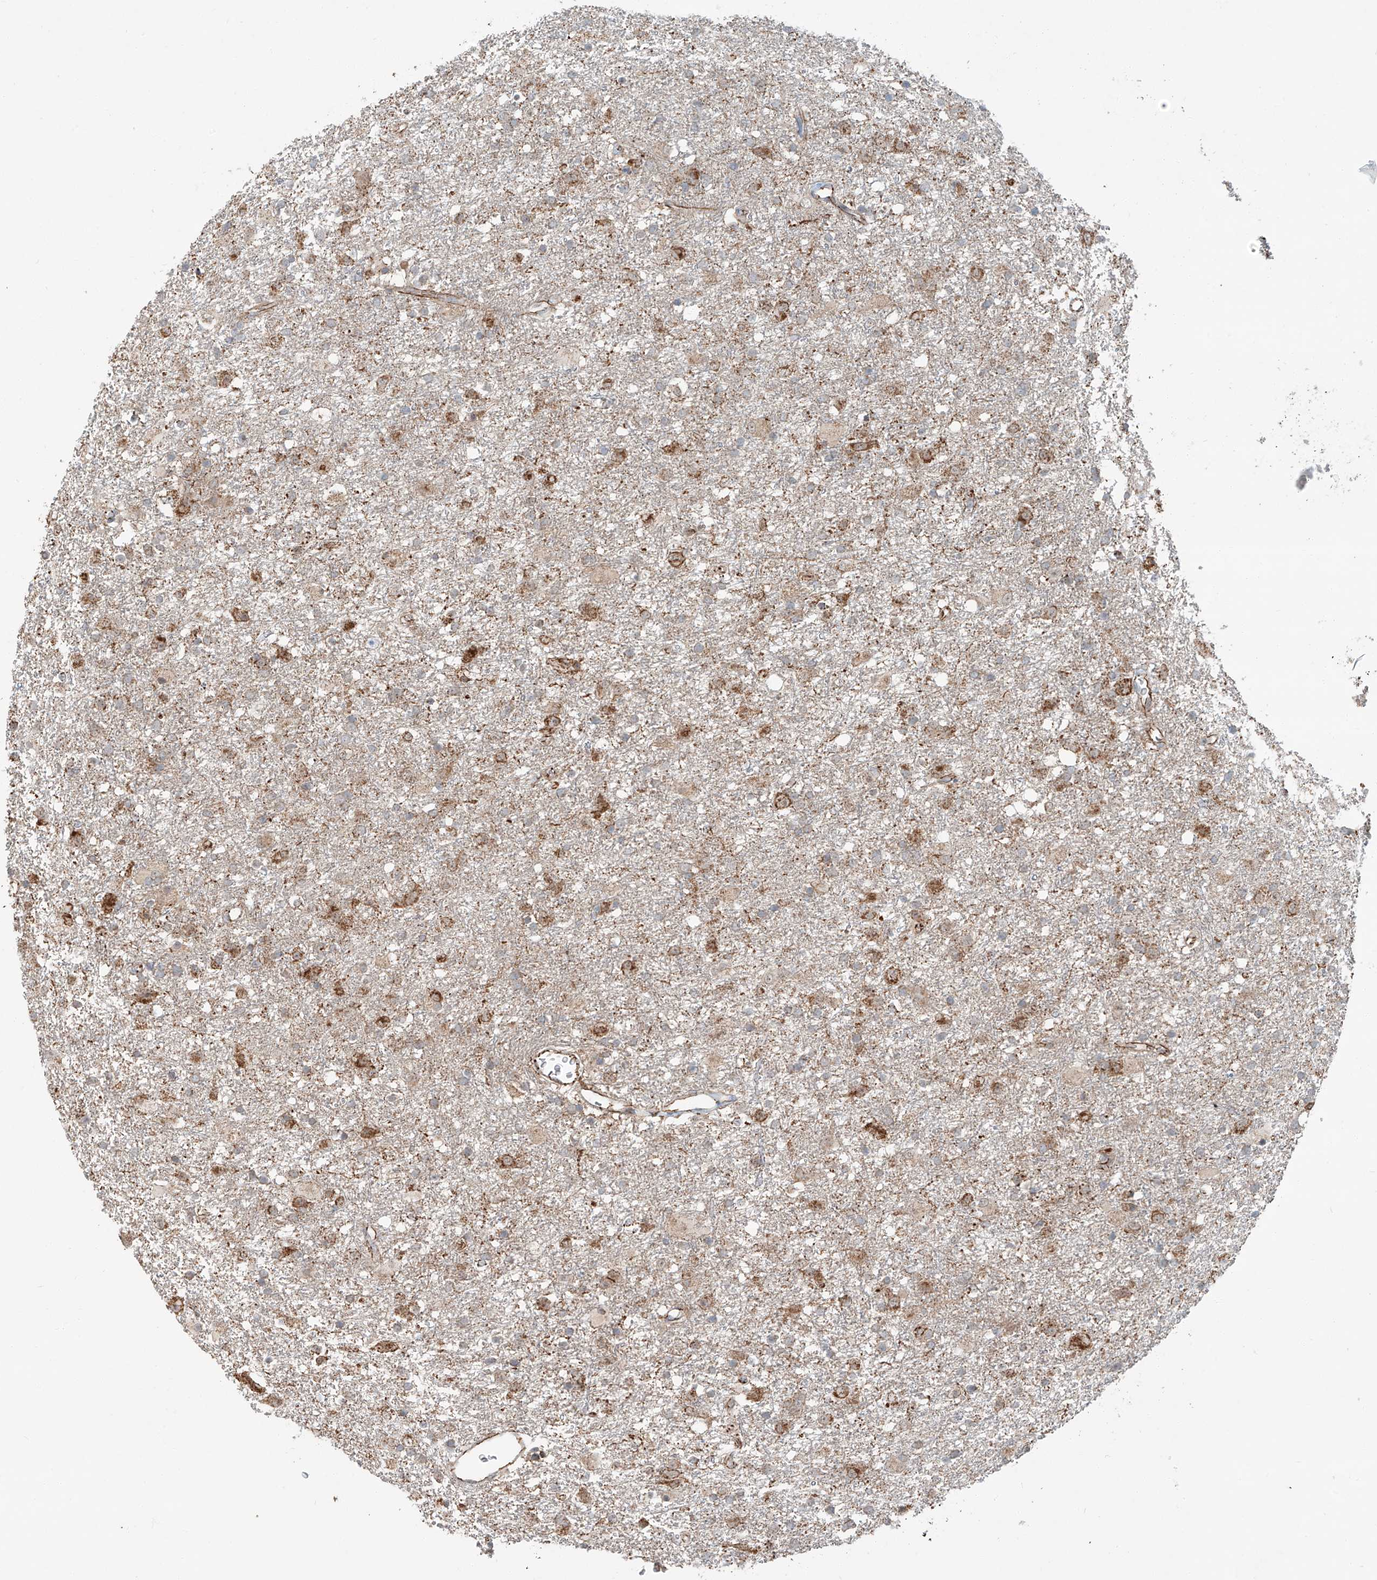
{"staining": {"intensity": "moderate", "quantity": "25%-75%", "location": "cytoplasmic/membranous"}, "tissue": "glioma", "cell_type": "Tumor cells", "image_type": "cancer", "snomed": [{"axis": "morphology", "description": "Glioma, malignant, Low grade"}, {"axis": "topography", "description": "Brain"}], "caption": "Tumor cells show medium levels of moderate cytoplasmic/membranous positivity in about 25%-75% of cells in malignant low-grade glioma. (IHC, brightfield microscopy, high magnification).", "gene": "ZNF16", "patient": {"sex": "male", "age": 65}}